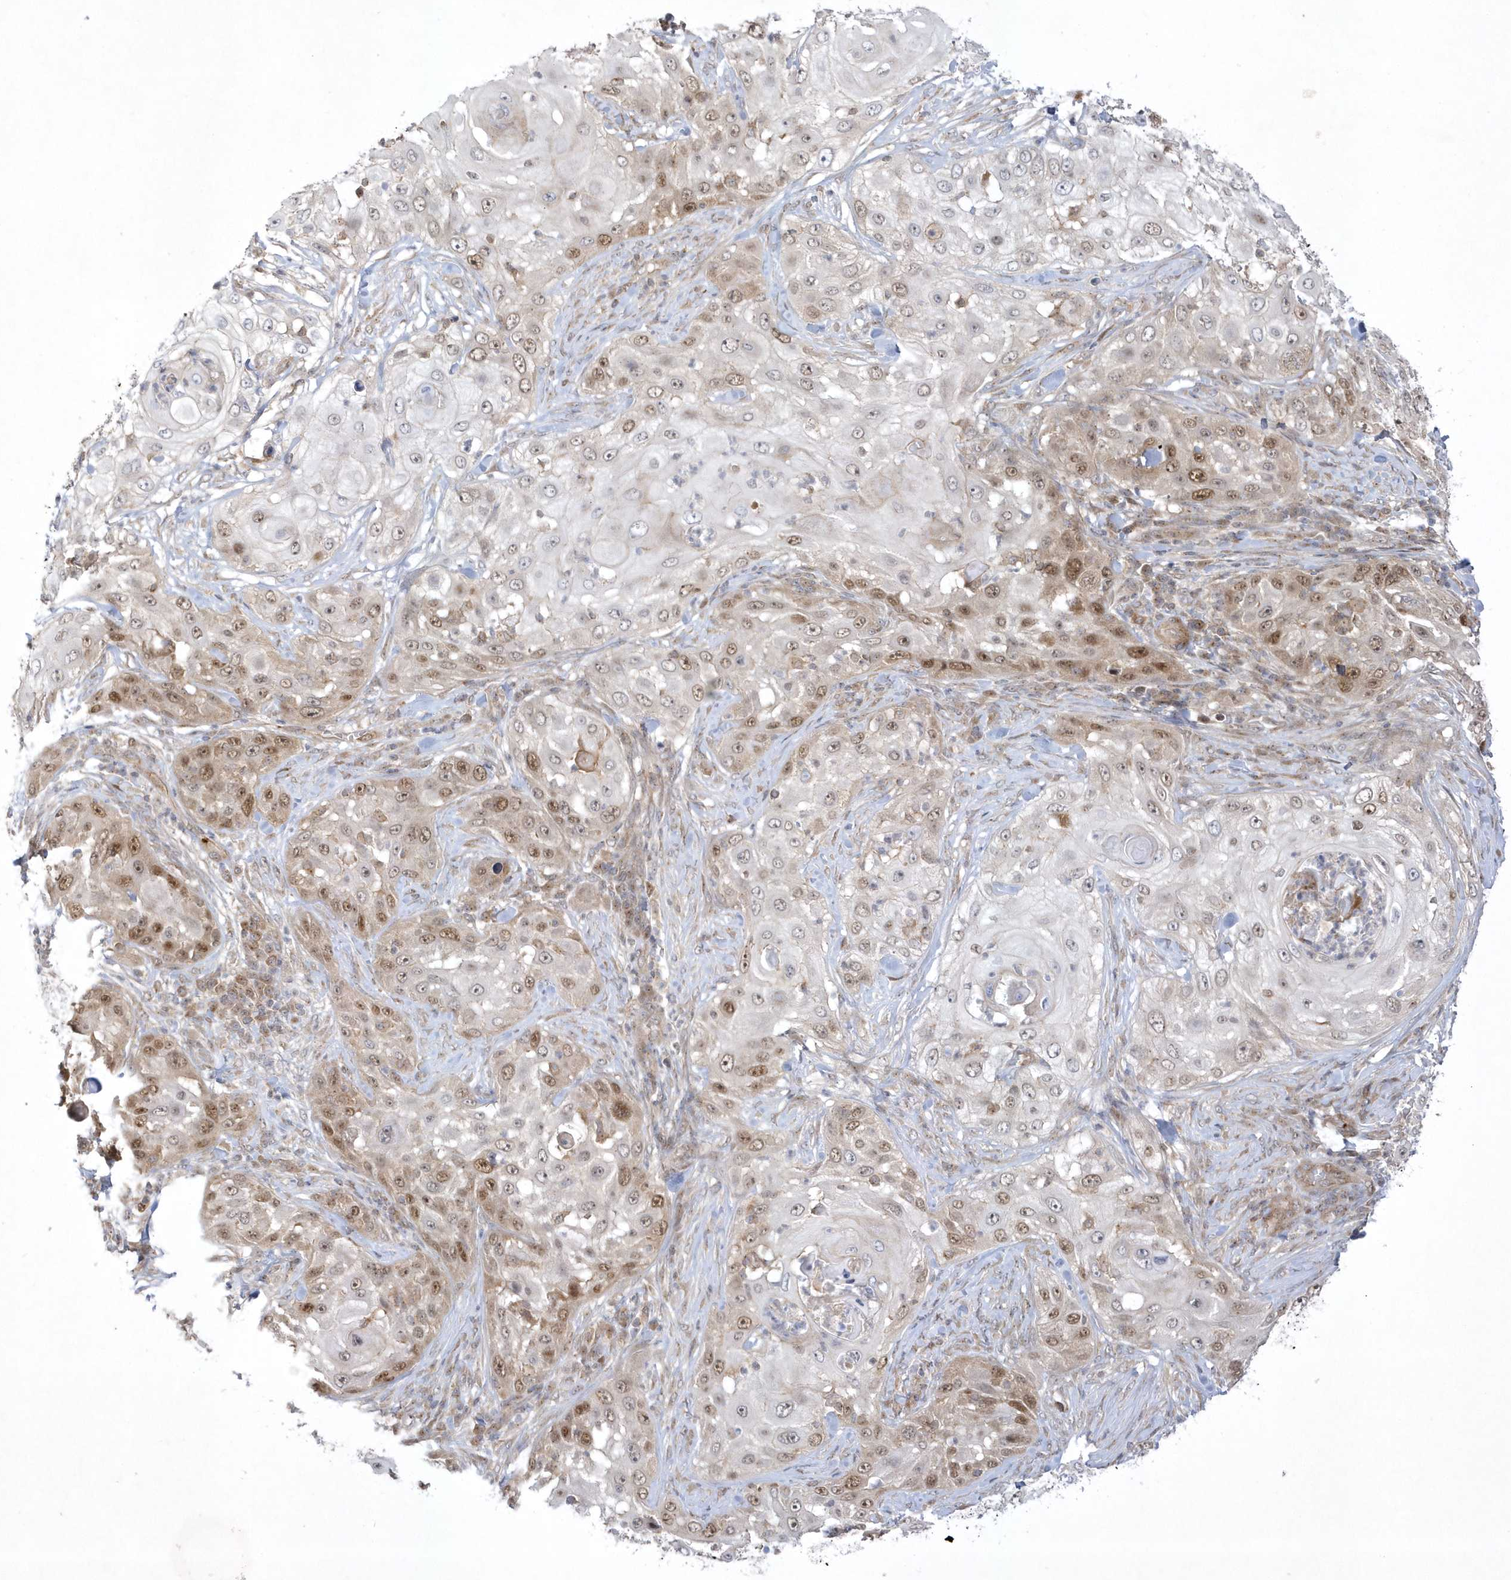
{"staining": {"intensity": "moderate", "quantity": "25%-75%", "location": "nuclear"}, "tissue": "skin cancer", "cell_type": "Tumor cells", "image_type": "cancer", "snomed": [{"axis": "morphology", "description": "Squamous cell carcinoma, NOS"}, {"axis": "topography", "description": "Skin"}], "caption": "IHC (DAB (3,3'-diaminobenzidine)) staining of human skin squamous cell carcinoma displays moderate nuclear protein positivity in about 25%-75% of tumor cells.", "gene": "NAF1", "patient": {"sex": "female", "age": 44}}